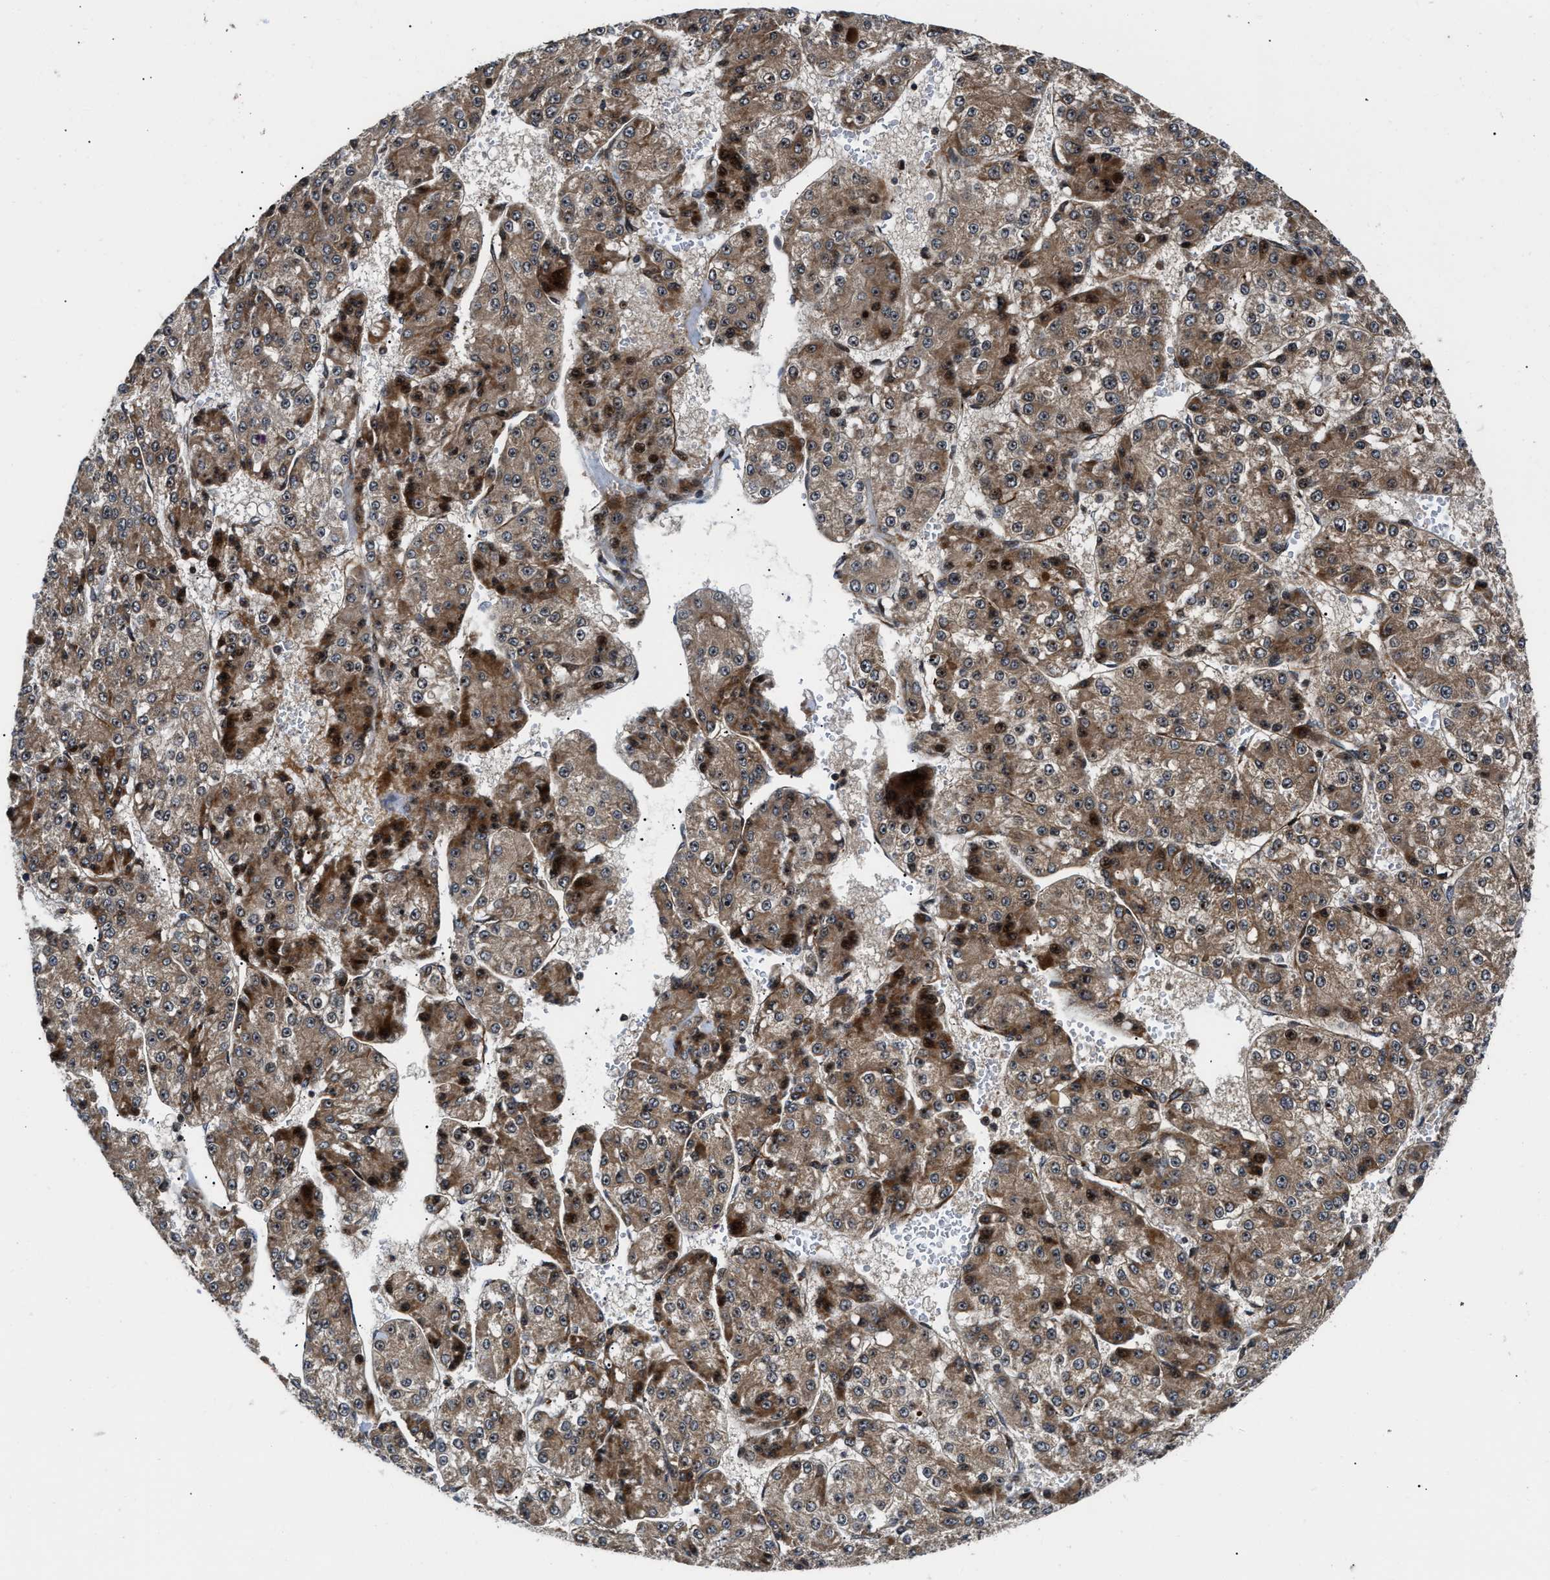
{"staining": {"intensity": "moderate", "quantity": ">75%", "location": "cytoplasmic/membranous"}, "tissue": "liver cancer", "cell_type": "Tumor cells", "image_type": "cancer", "snomed": [{"axis": "morphology", "description": "Carcinoma, Hepatocellular, NOS"}, {"axis": "topography", "description": "Liver"}], "caption": "Moderate cytoplasmic/membranous expression for a protein is identified in about >75% of tumor cells of liver cancer (hepatocellular carcinoma) using IHC.", "gene": "ALDH3A2", "patient": {"sex": "female", "age": 73}}